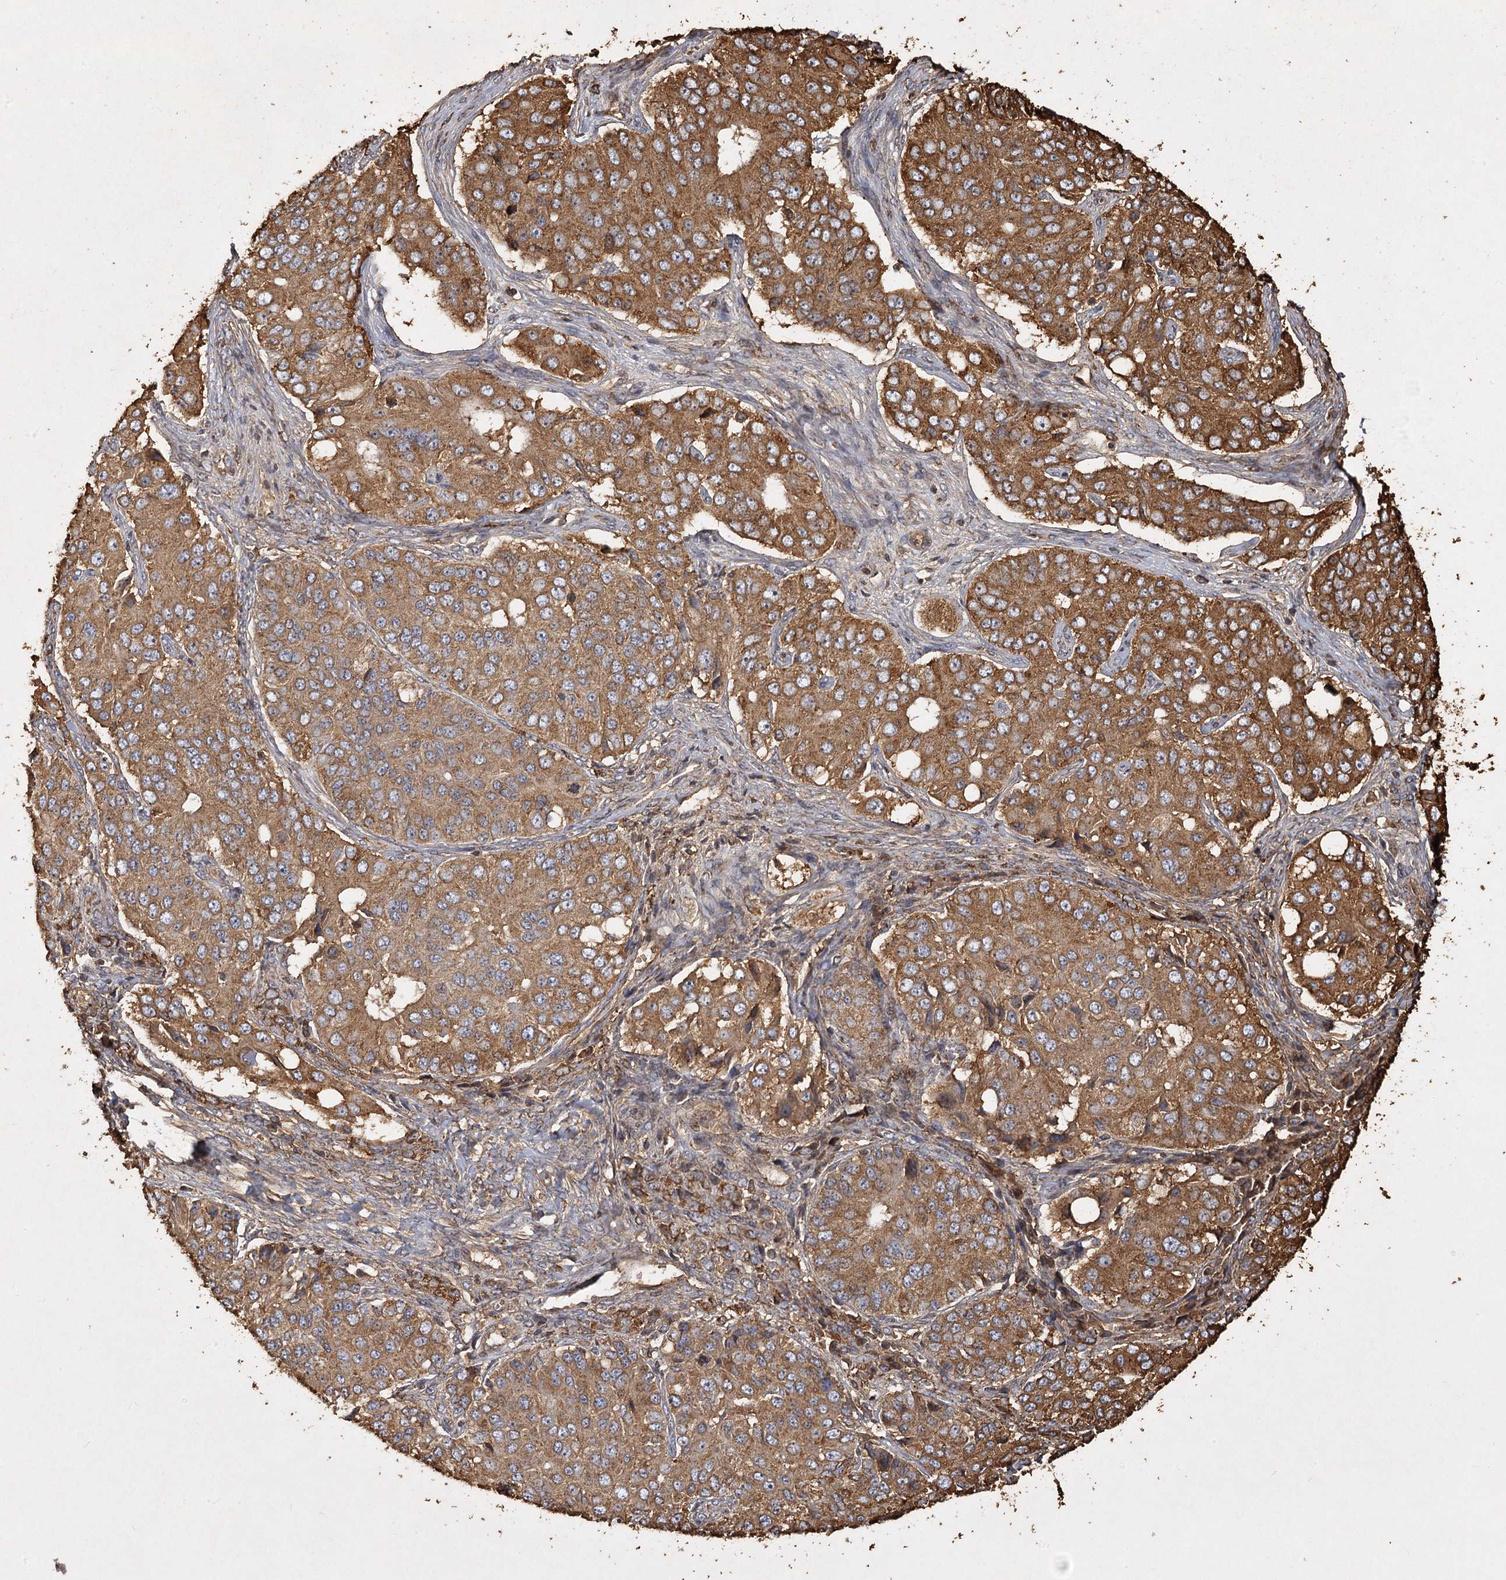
{"staining": {"intensity": "moderate", "quantity": ">75%", "location": "cytoplasmic/membranous"}, "tissue": "ovarian cancer", "cell_type": "Tumor cells", "image_type": "cancer", "snomed": [{"axis": "morphology", "description": "Carcinoma, endometroid"}, {"axis": "topography", "description": "Ovary"}], "caption": "Immunohistochemical staining of human ovarian cancer (endometroid carcinoma) exhibits medium levels of moderate cytoplasmic/membranous expression in about >75% of tumor cells. The staining was performed using DAB to visualize the protein expression in brown, while the nuclei were stained in blue with hematoxylin (Magnification: 20x).", "gene": "PIK3C2A", "patient": {"sex": "female", "age": 51}}